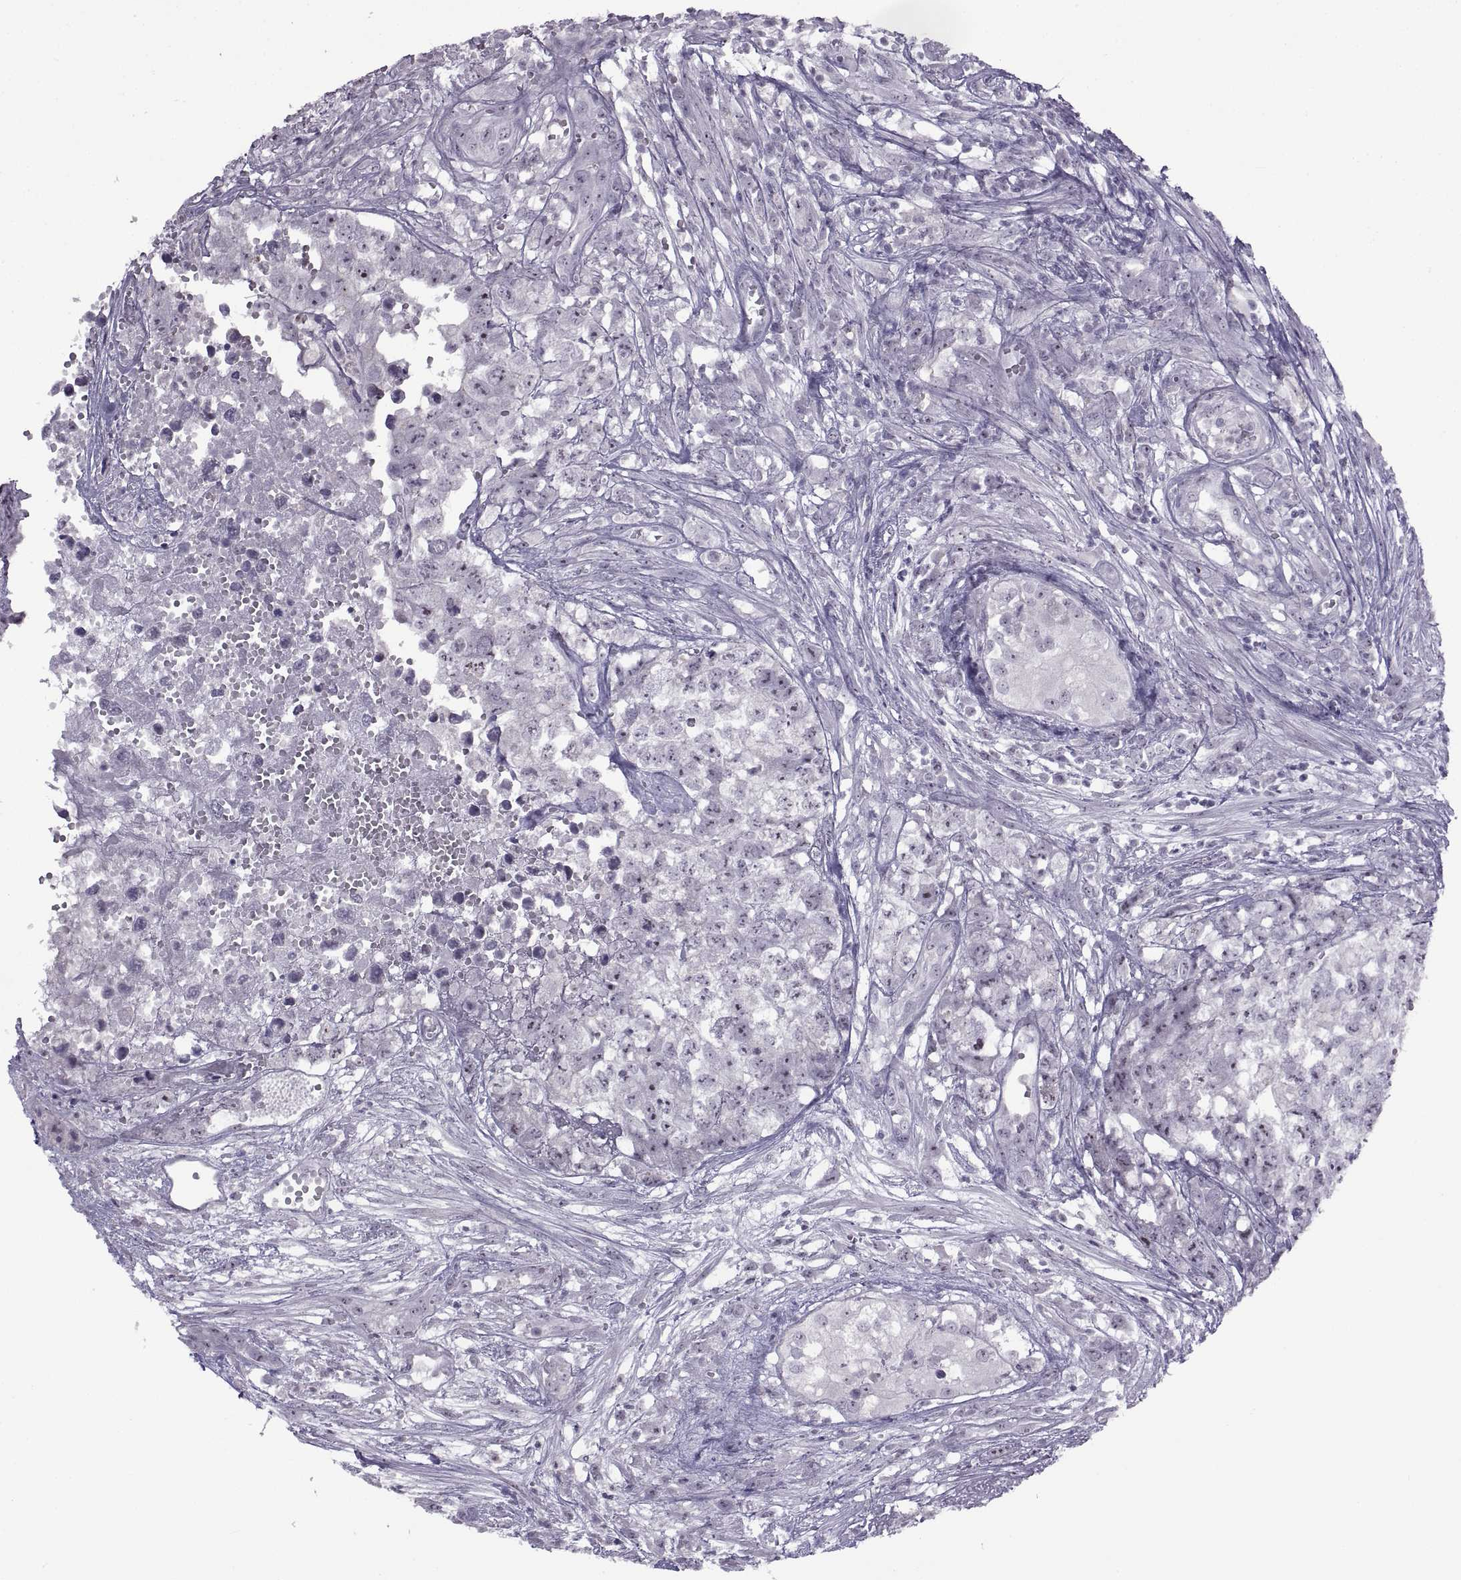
{"staining": {"intensity": "negative", "quantity": "none", "location": "none"}, "tissue": "testis cancer", "cell_type": "Tumor cells", "image_type": "cancer", "snomed": [{"axis": "morphology", "description": "Seminoma, NOS"}, {"axis": "morphology", "description": "Carcinoma, Embryonal, NOS"}, {"axis": "topography", "description": "Testis"}], "caption": "Immunohistochemistry (IHC) of testis cancer displays no staining in tumor cells.", "gene": "ASIC2", "patient": {"sex": "male", "age": 22}}